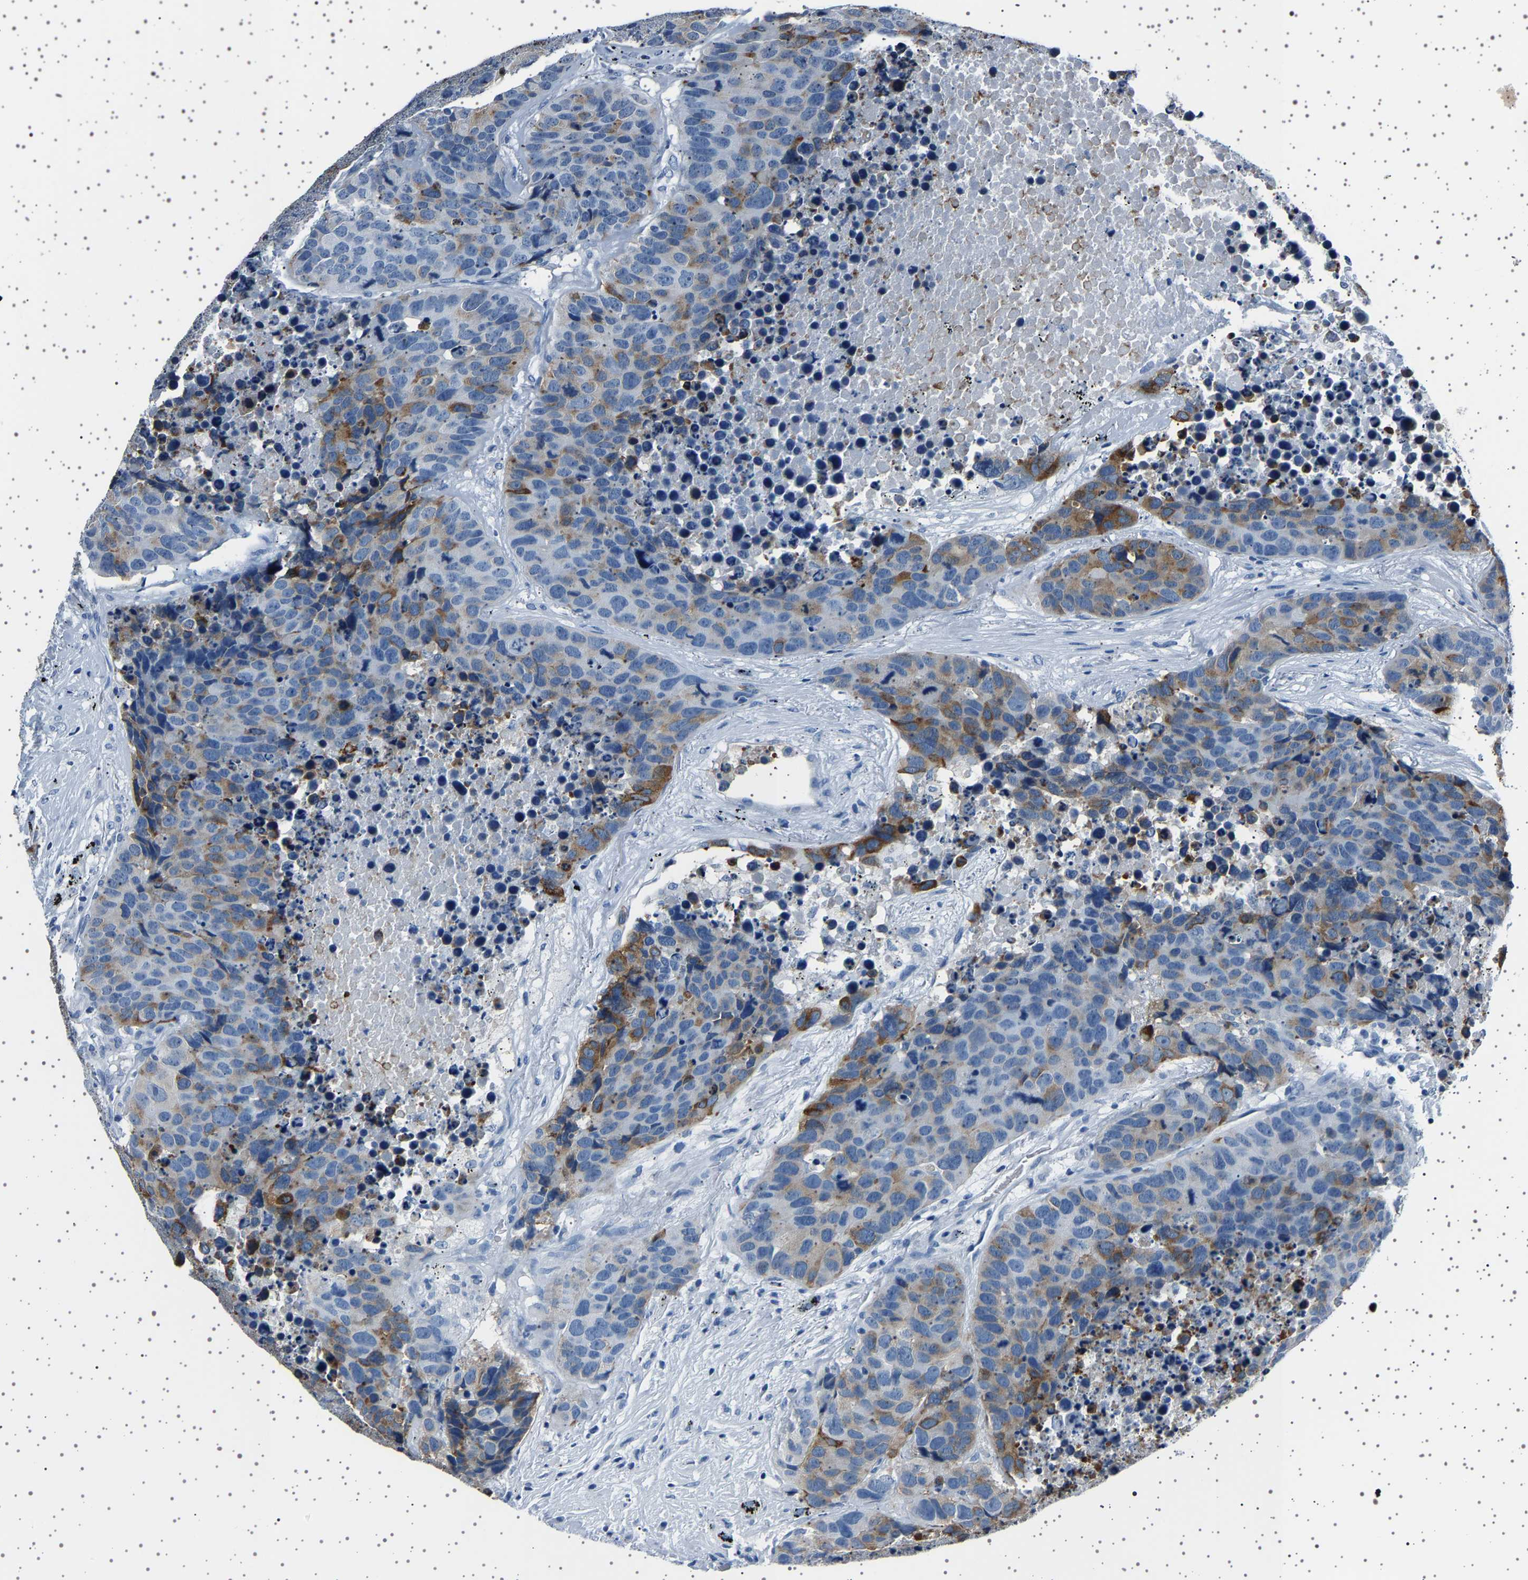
{"staining": {"intensity": "moderate", "quantity": "<25%", "location": "cytoplasmic/membranous"}, "tissue": "carcinoid", "cell_type": "Tumor cells", "image_type": "cancer", "snomed": [{"axis": "morphology", "description": "Carcinoid, malignant, NOS"}, {"axis": "topography", "description": "Lung"}], "caption": "Carcinoid stained with a protein marker demonstrates moderate staining in tumor cells.", "gene": "TFF3", "patient": {"sex": "male", "age": 60}}